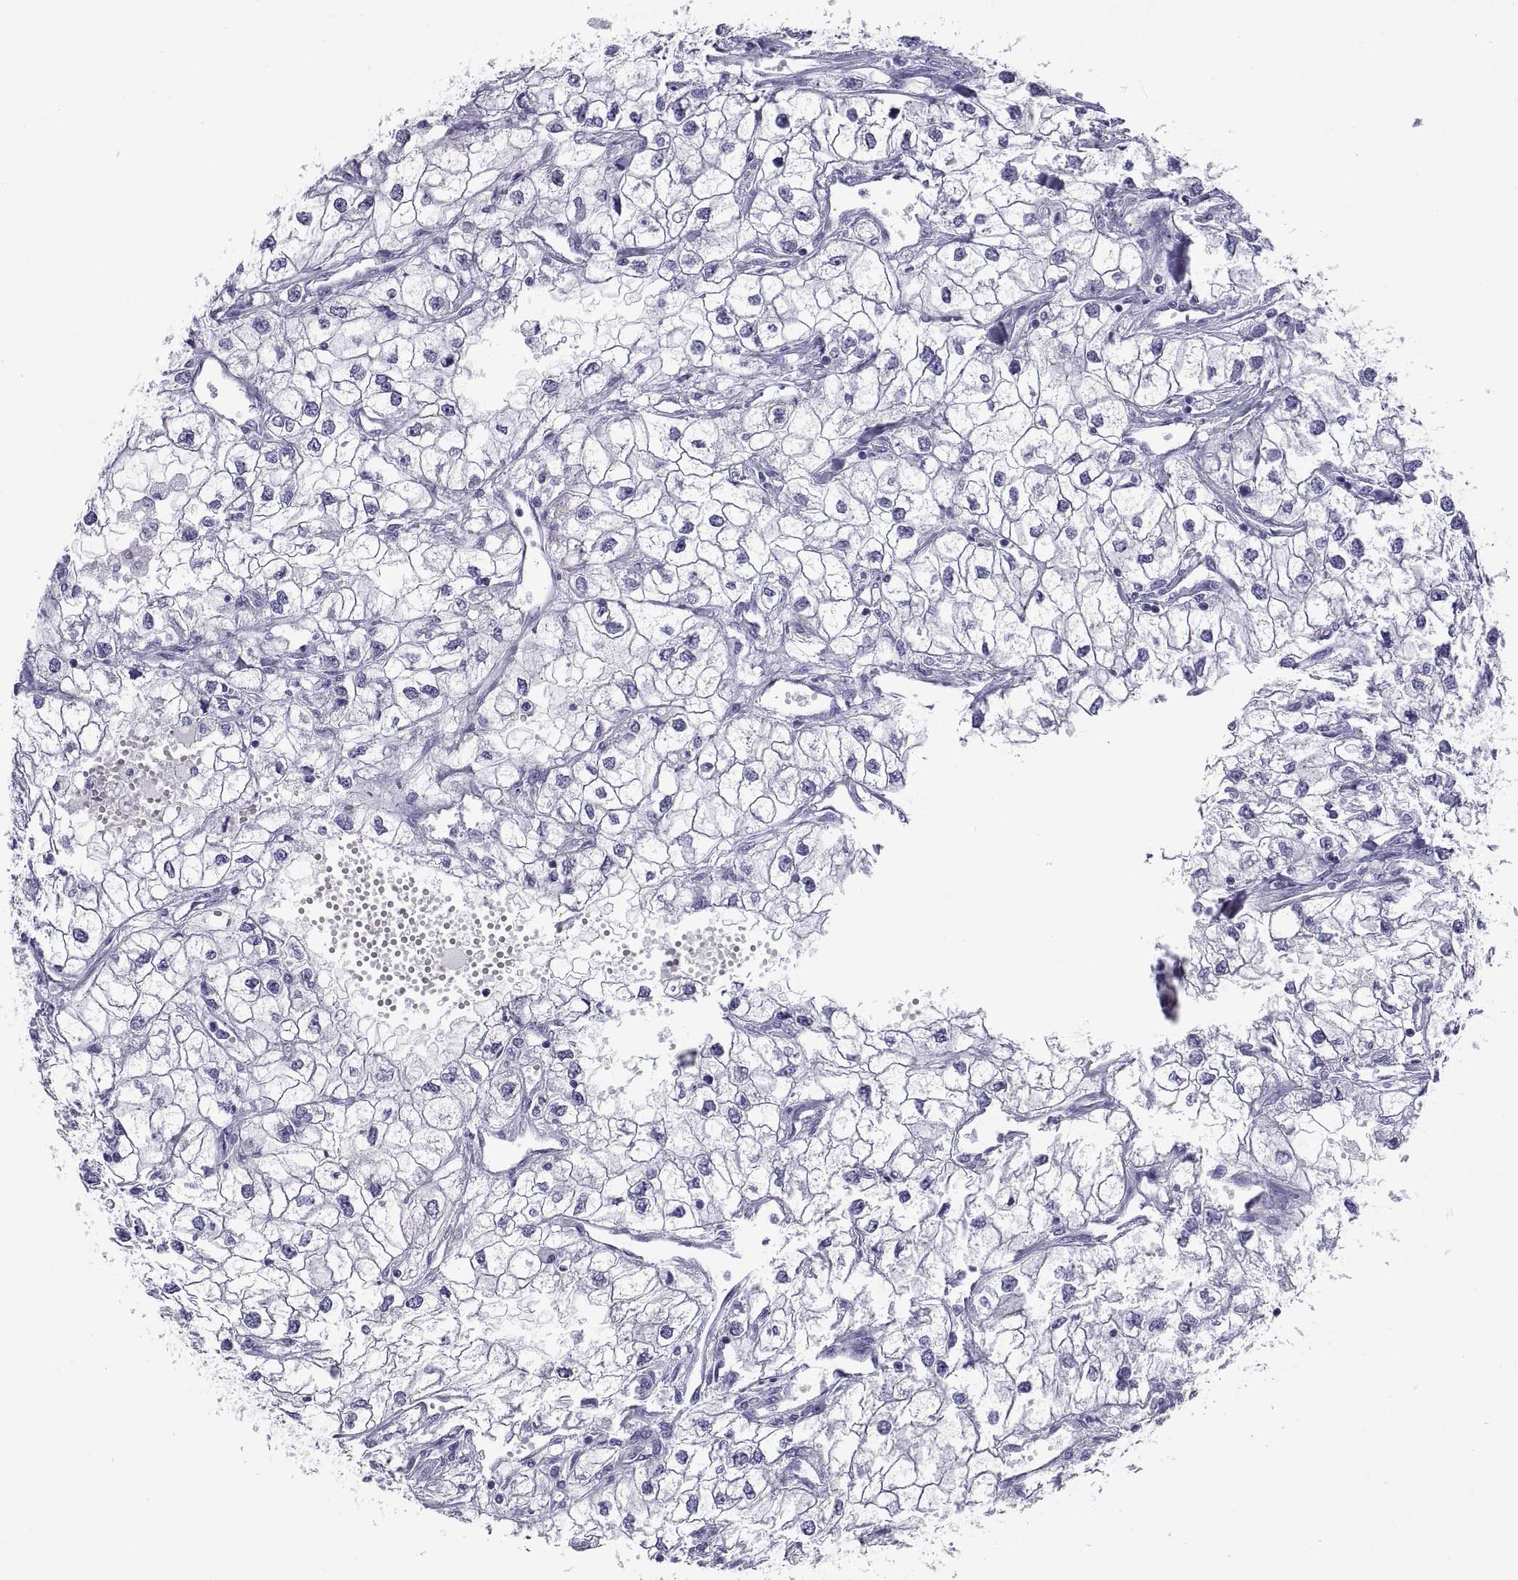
{"staining": {"intensity": "negative", "quantity": "none", "location": "none"}, "tissue": "renal cancer", "cell_type": "Tumor cells", "image_type": "cancer", "snomed": [{"axis": "morphology", "description": "Adenocarcinoma, NOS"}, {"axis": "topography", "description": "Kidney"}], "caption": "A micrograph of human renal cancer is negative for staining in tumor cells.", "gene": "VSX2", "patient": {"sex": "male", "age": 59}}